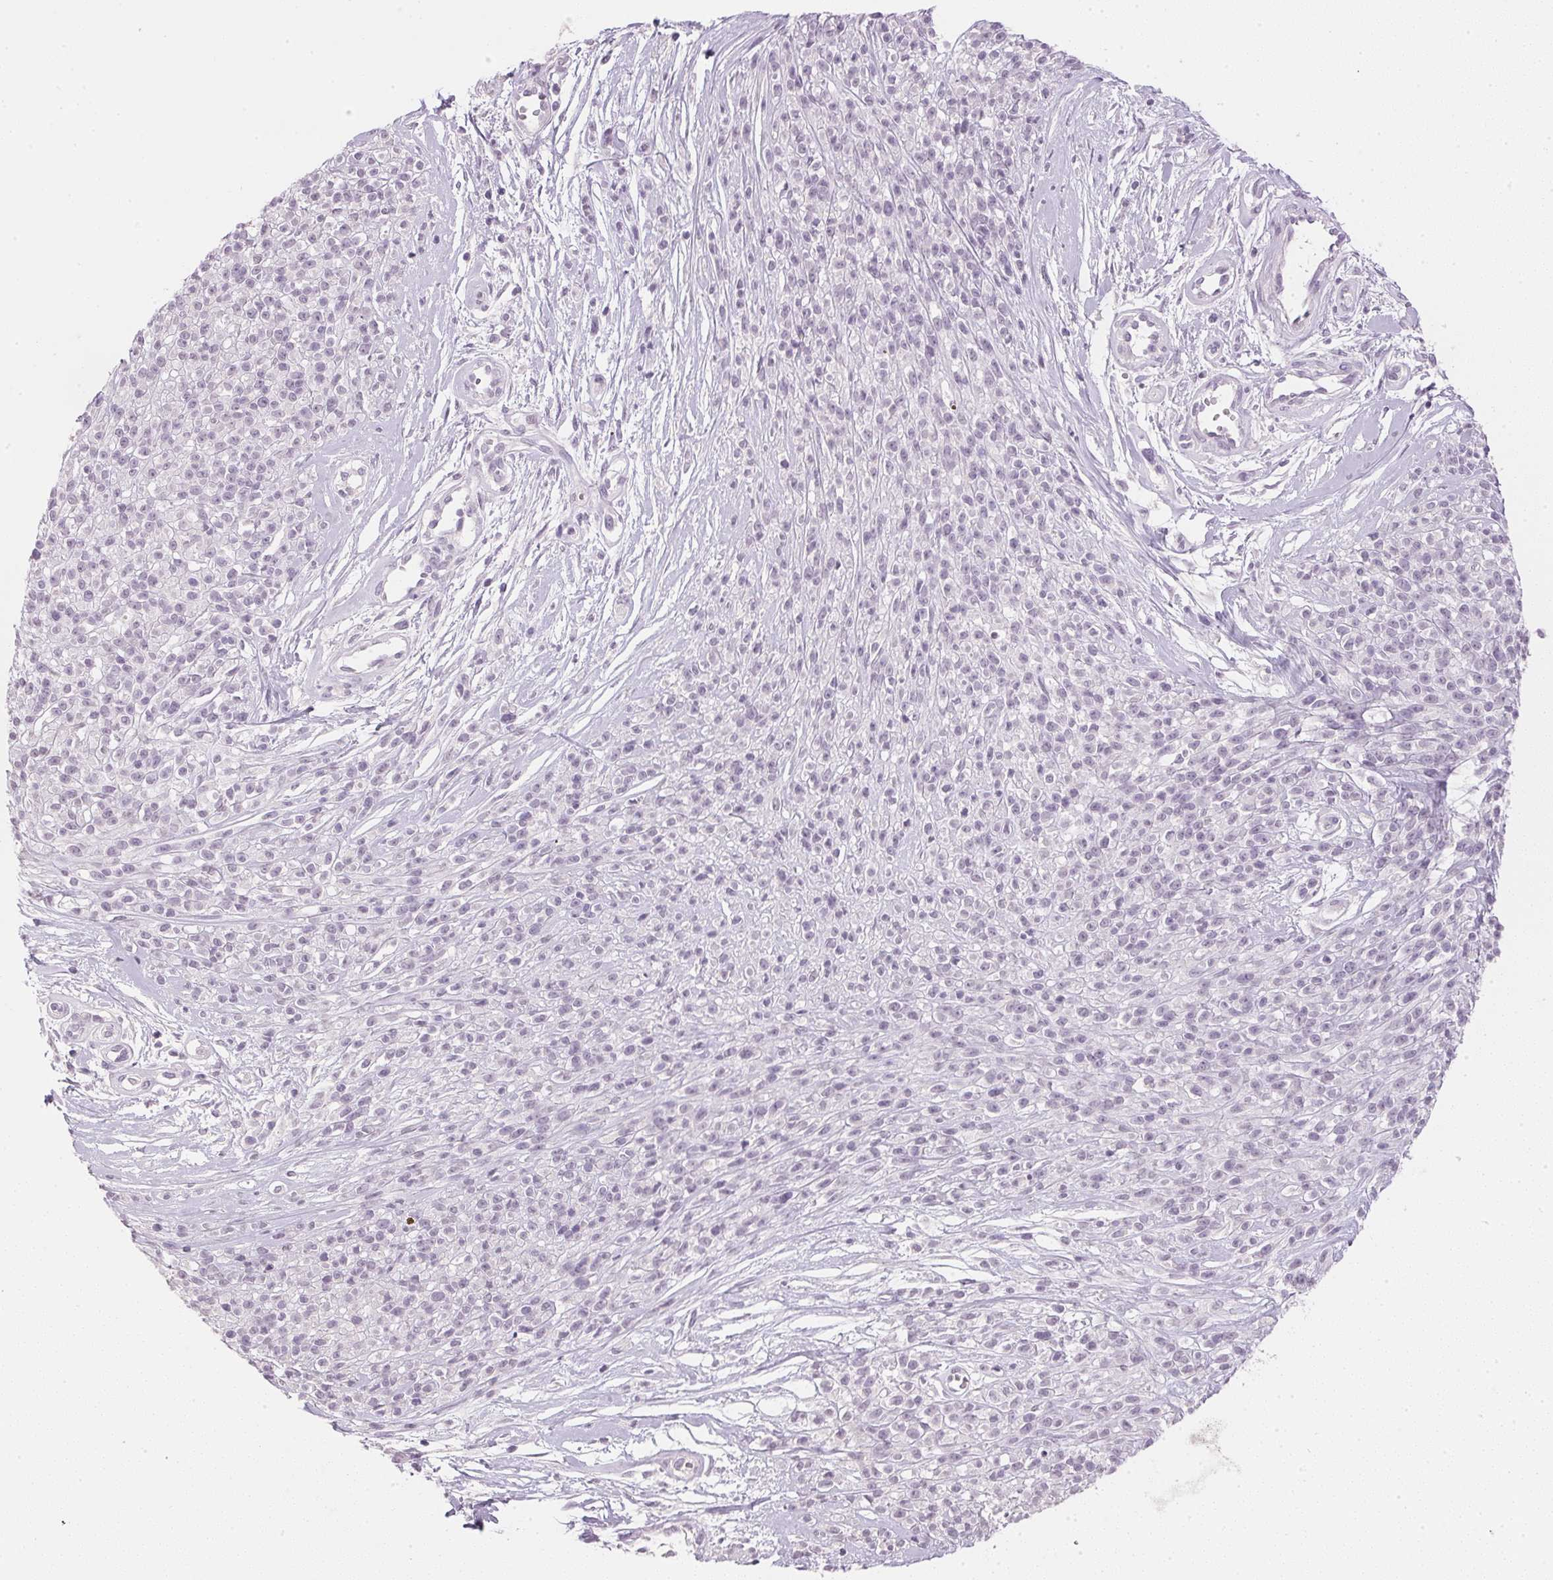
{"staining": {"intensity": "negative", "quantity": "none", "location": "none"}, "tissue": "melanoma", "cell_type": "Tumor cells", "image_type": "cancer", "snomed": [{"axis": "morphology", "description": "Malignant melanoma, NOS"}, {"axis": "topography", "description": "Skin"}, {"axis": "topography", "description": "Skin of trunk"}], "caption": "Melanoma stained for a protein using immunohistochemistry (IHC) exhibits no expression tumor cells.", "gene": "IGFBP1", "patient": {"sex": "male", "age": 74}}